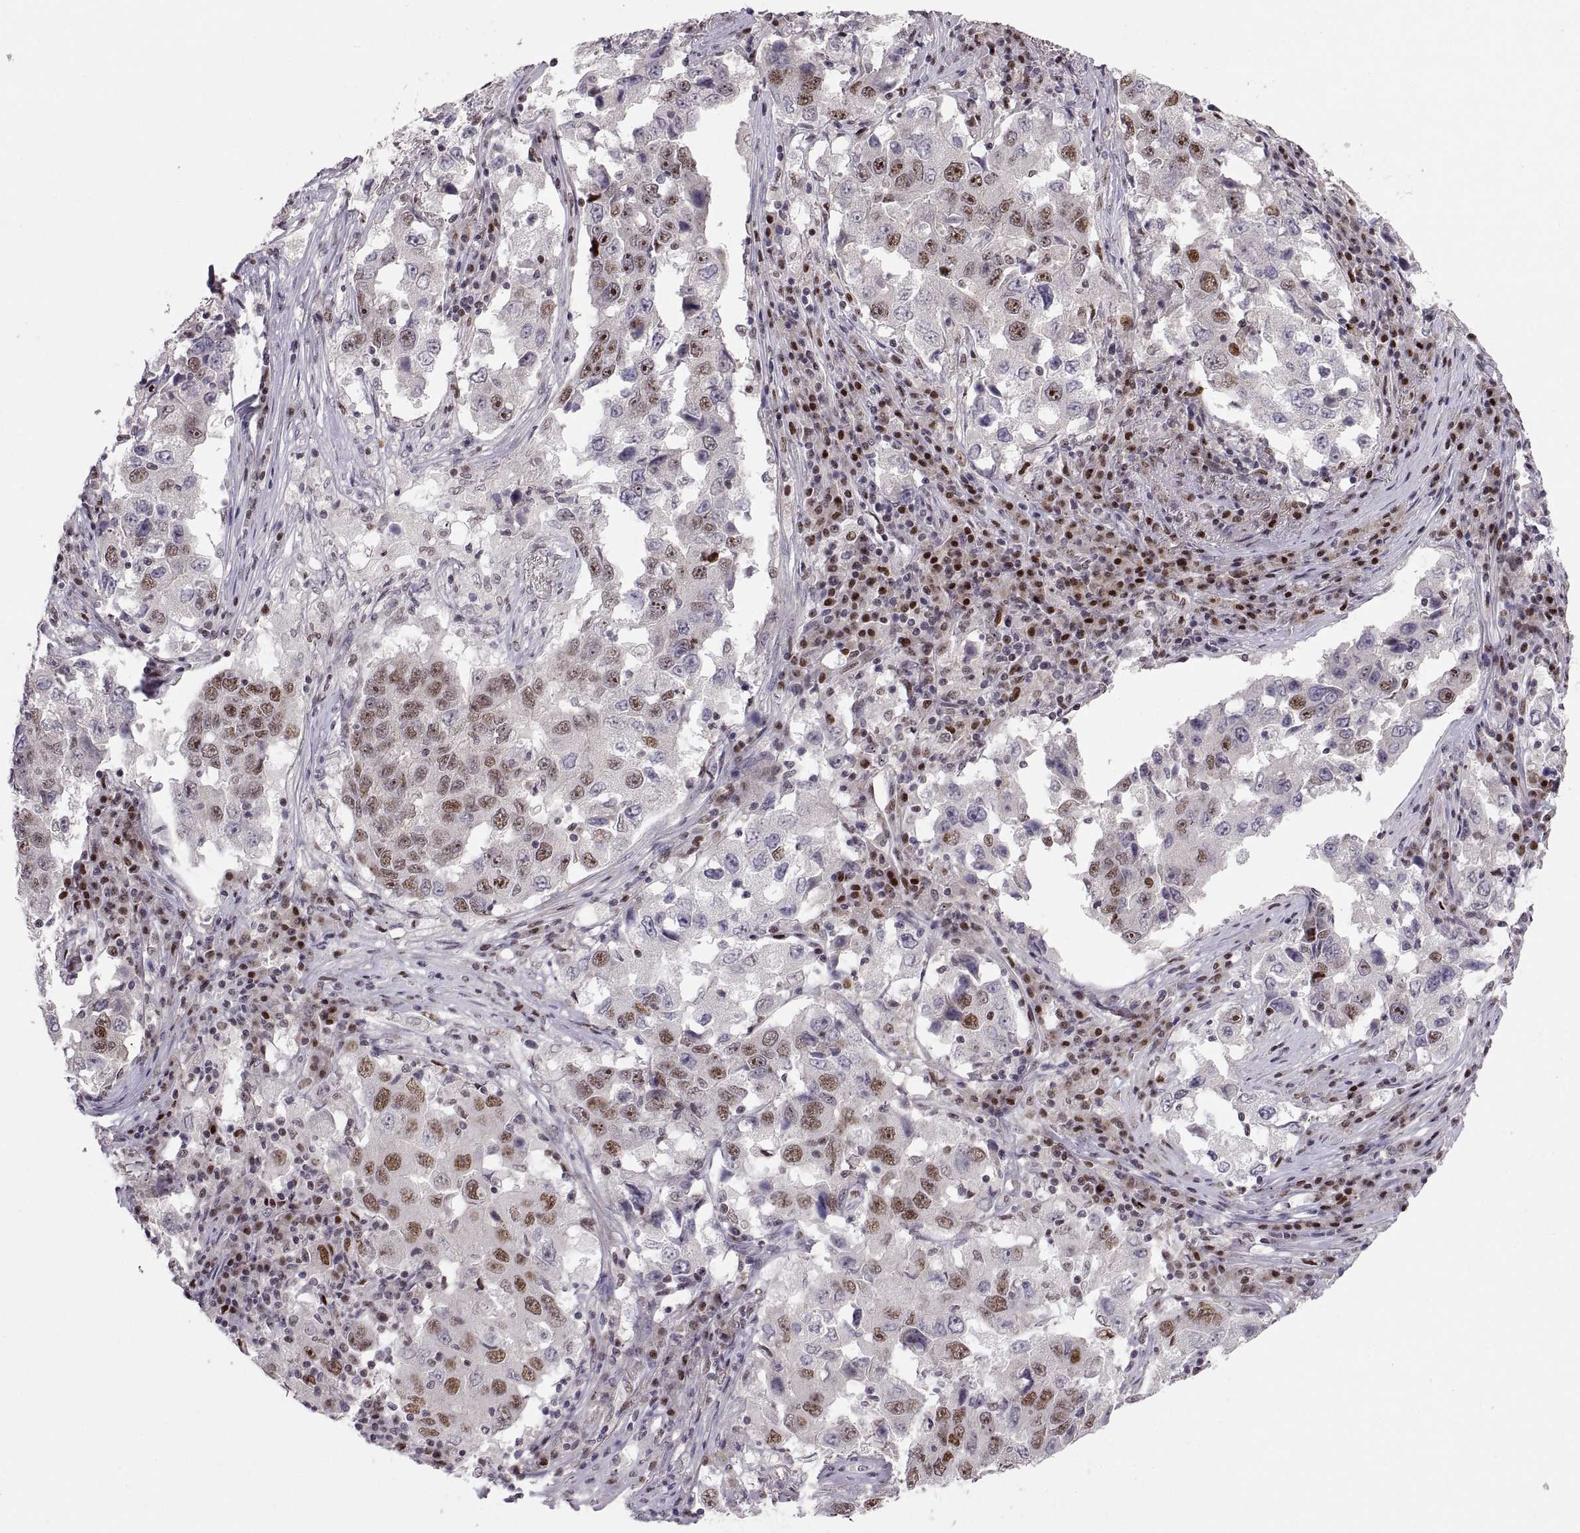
{"staining": {"intensity": "moderate", "quantity": ">75%", "location": "nuclear"}, "tissue": "lung cancer", "cell_type": "Tumor cells", "image_type": "cancer", "snomed": [{"axis": "morphology", "description": "Adenocarcinoma, NOS"}, {"axis": "topography", "description": "Lung"}], "caption": "Tumor cells exhibit medium levels of moderate nuclear staining in approximately >75% of cells in lung cancer (adenocarcinoma).", "gene": "SNAI1", "patient": {"sex": "male", "age": 73}}